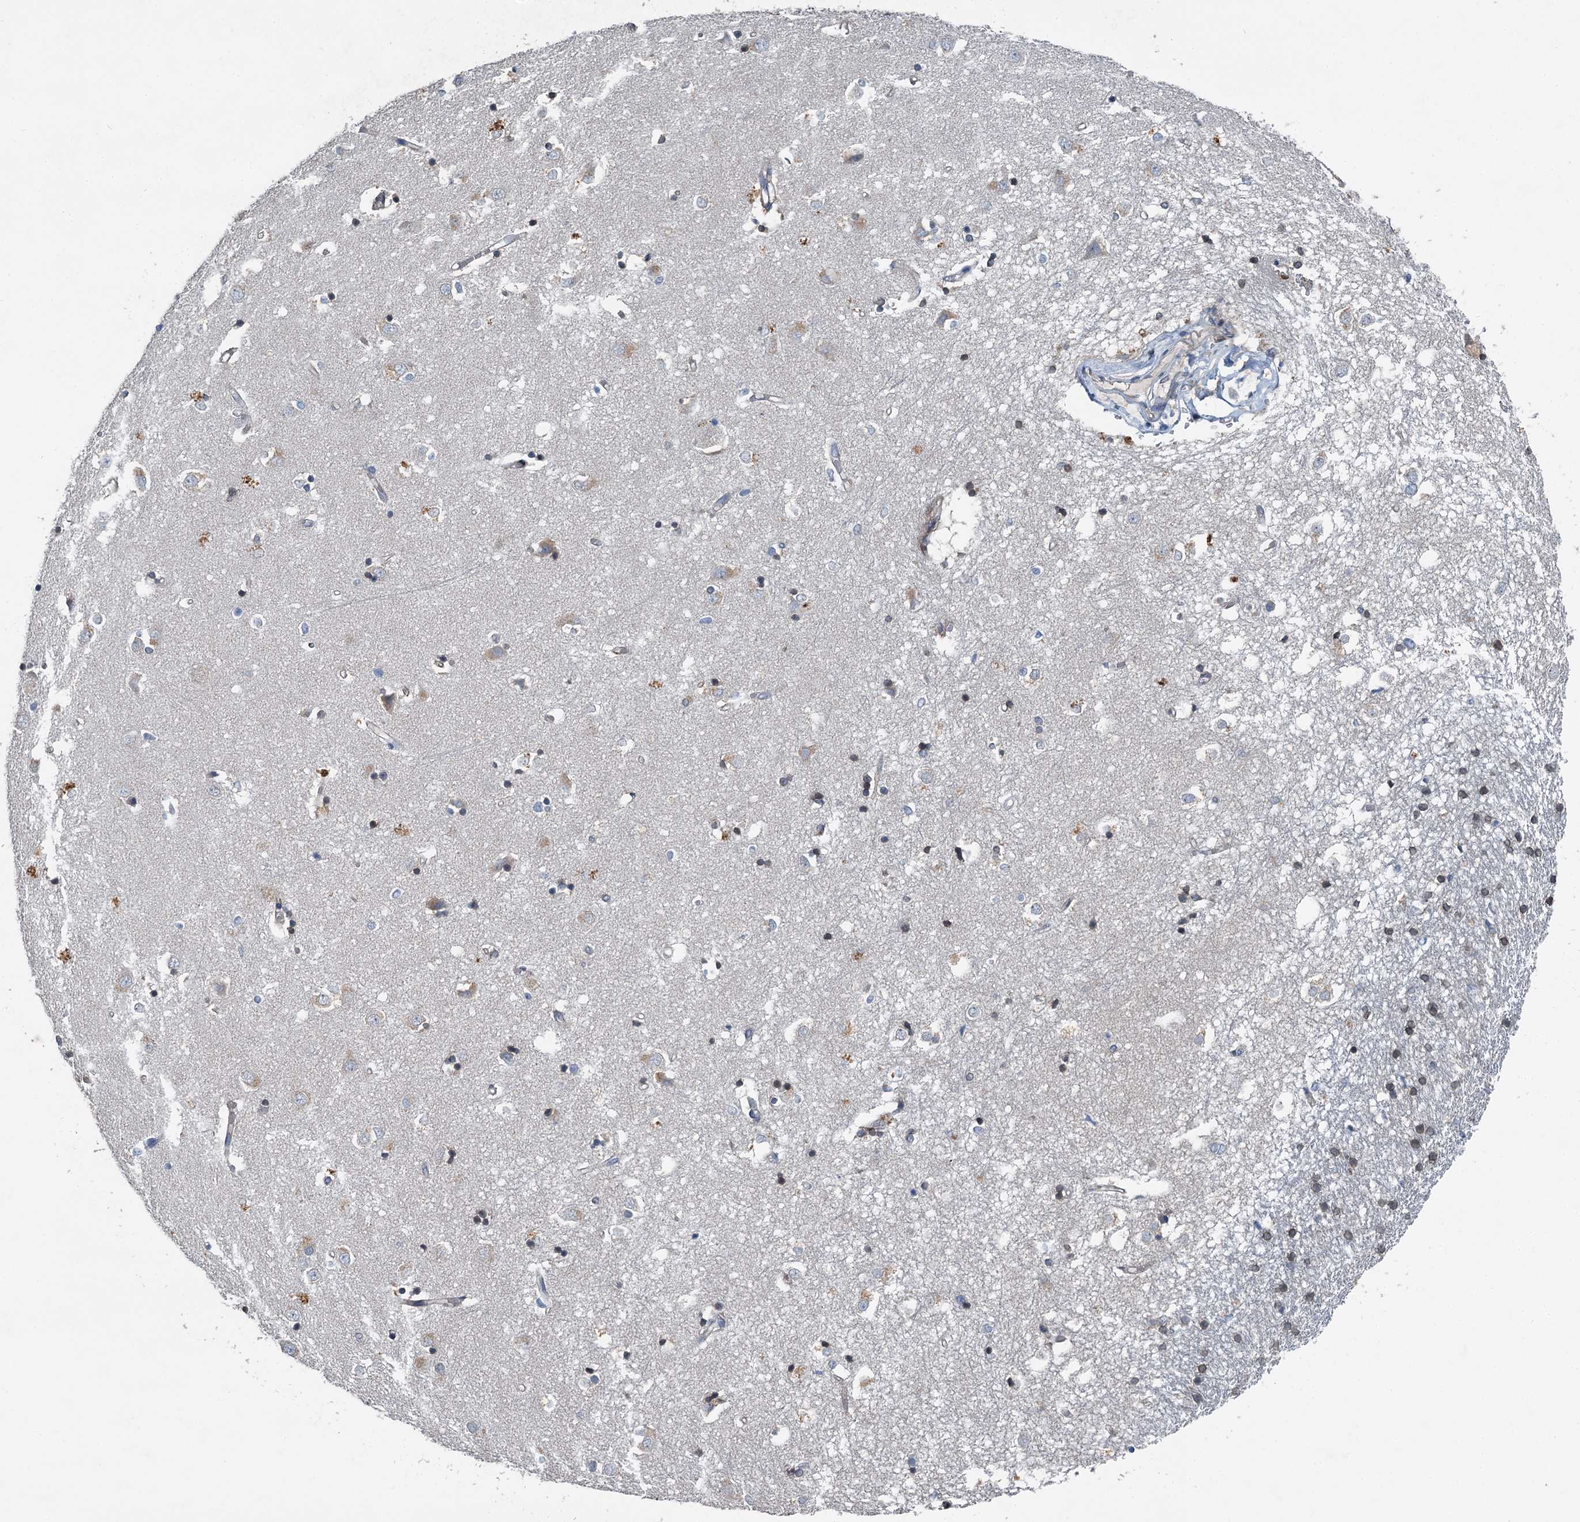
{"staining": {"intensity": "moderate", "quantity": "<25%", "location": "nuclear"}, "tissue": "caudate", "cell_type": "Glial cells", "image_type": "normal", "snomed": [{"axis": "morphology", "description": "Normal tissue, NOS"}, {"axis": "topography", "description": "Lateral ventricle wall"}], "caption": "Moderate nuclear protein expression is appreciated in approximately <25% of glial cells in caudate.", "gene": "C6orf120", "patient": {"sex": "male", "age": 45}}